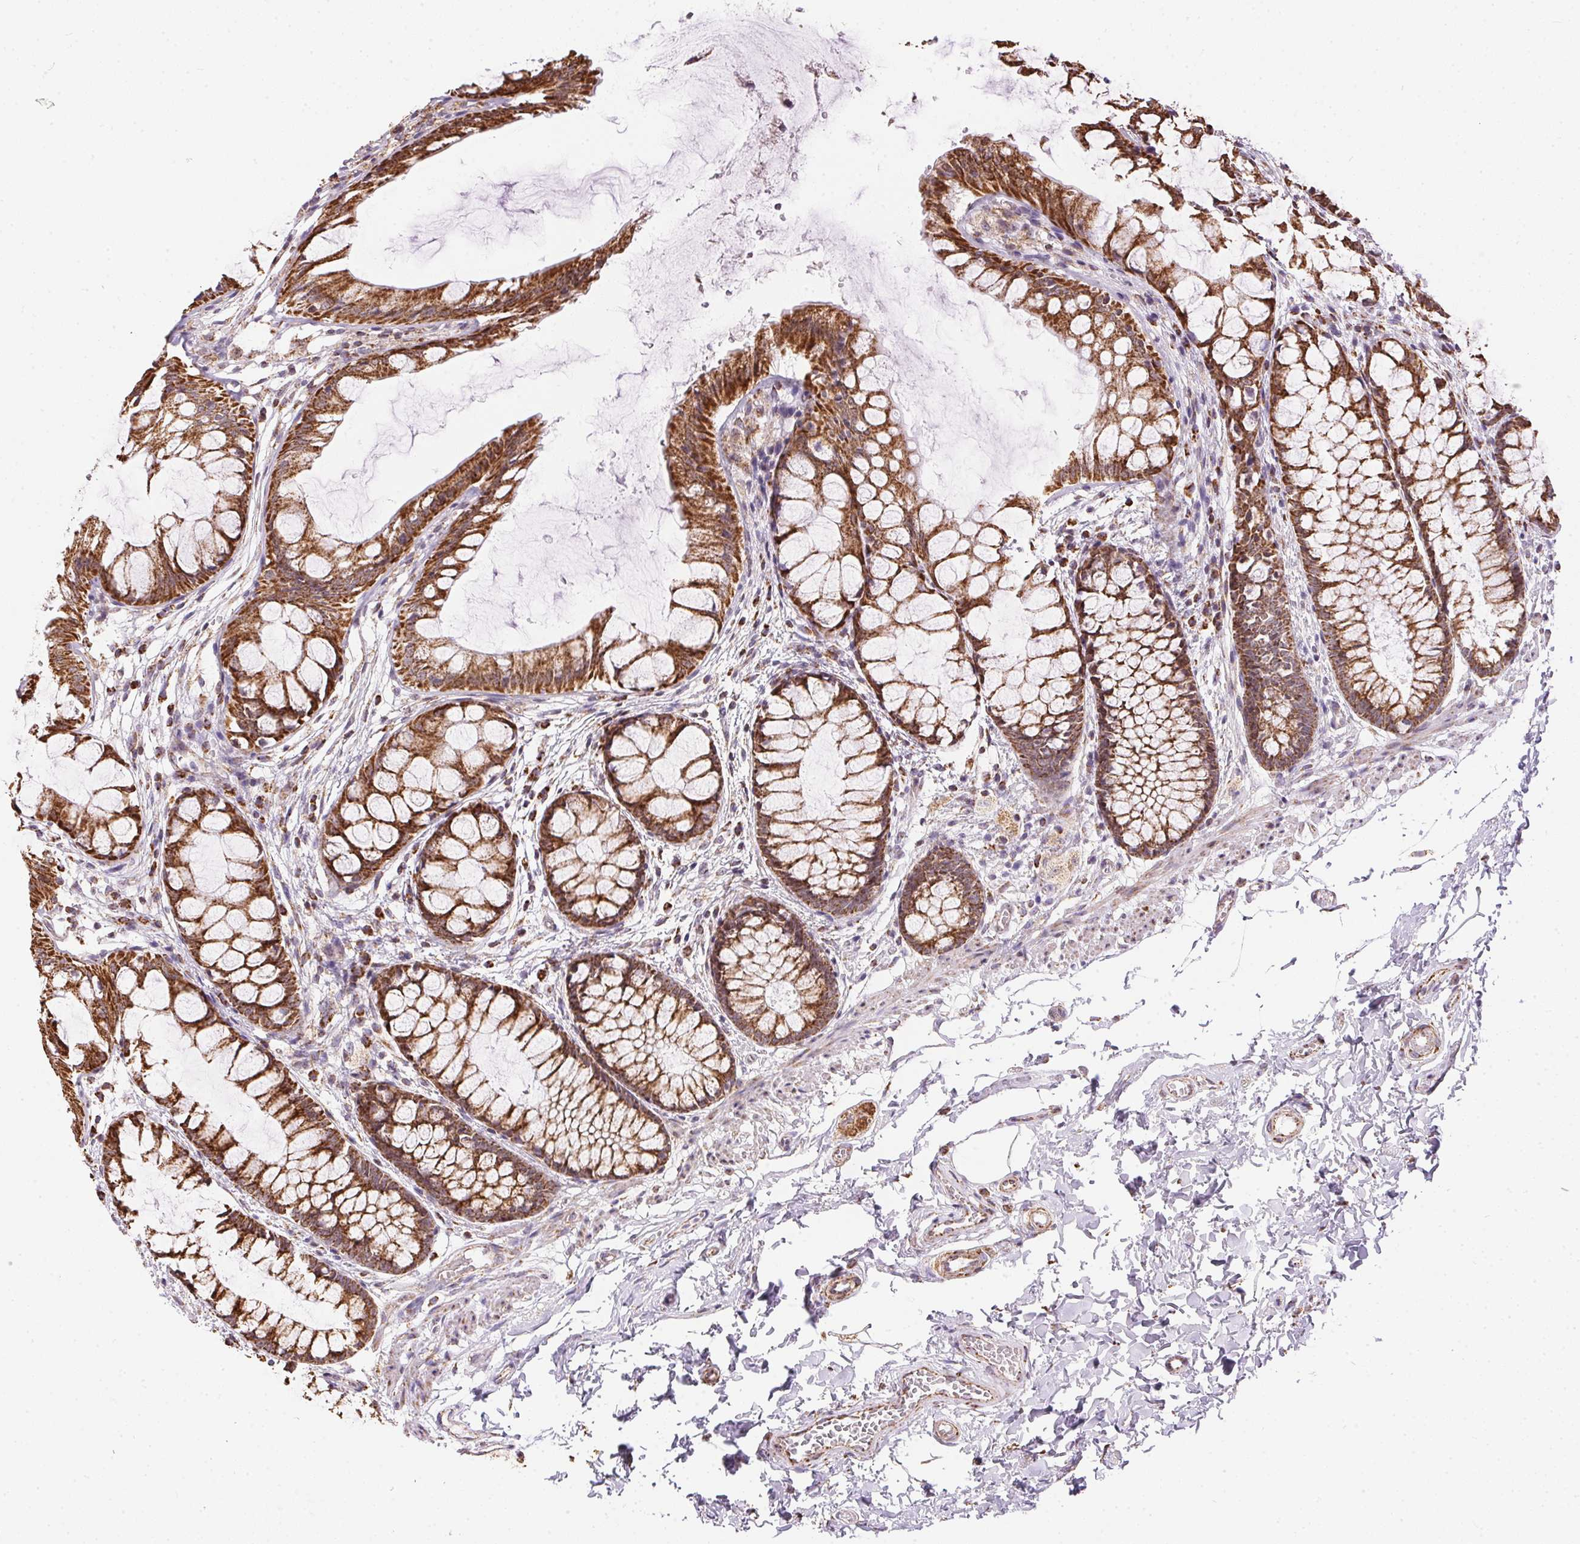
{"staining": {"intensity": "strong", "quantity": ">75%", "location": "cytoplasmic/membranous"}, "tissue": "rectum", "cell_type": "Glandular cells", "image_type": "normal", "snomed": [{"axis": "morphology", "description": "Normal tissue, NOS"}, {"axis": "topography", "description": "Rectum"}], "caption": "A brown stain highlights strong cytoplasmic/membranous expression of a protein in glandular cells of benign rectum.", "gene": "MAPK11", "patient": {"sex": "female", "age": 62}}